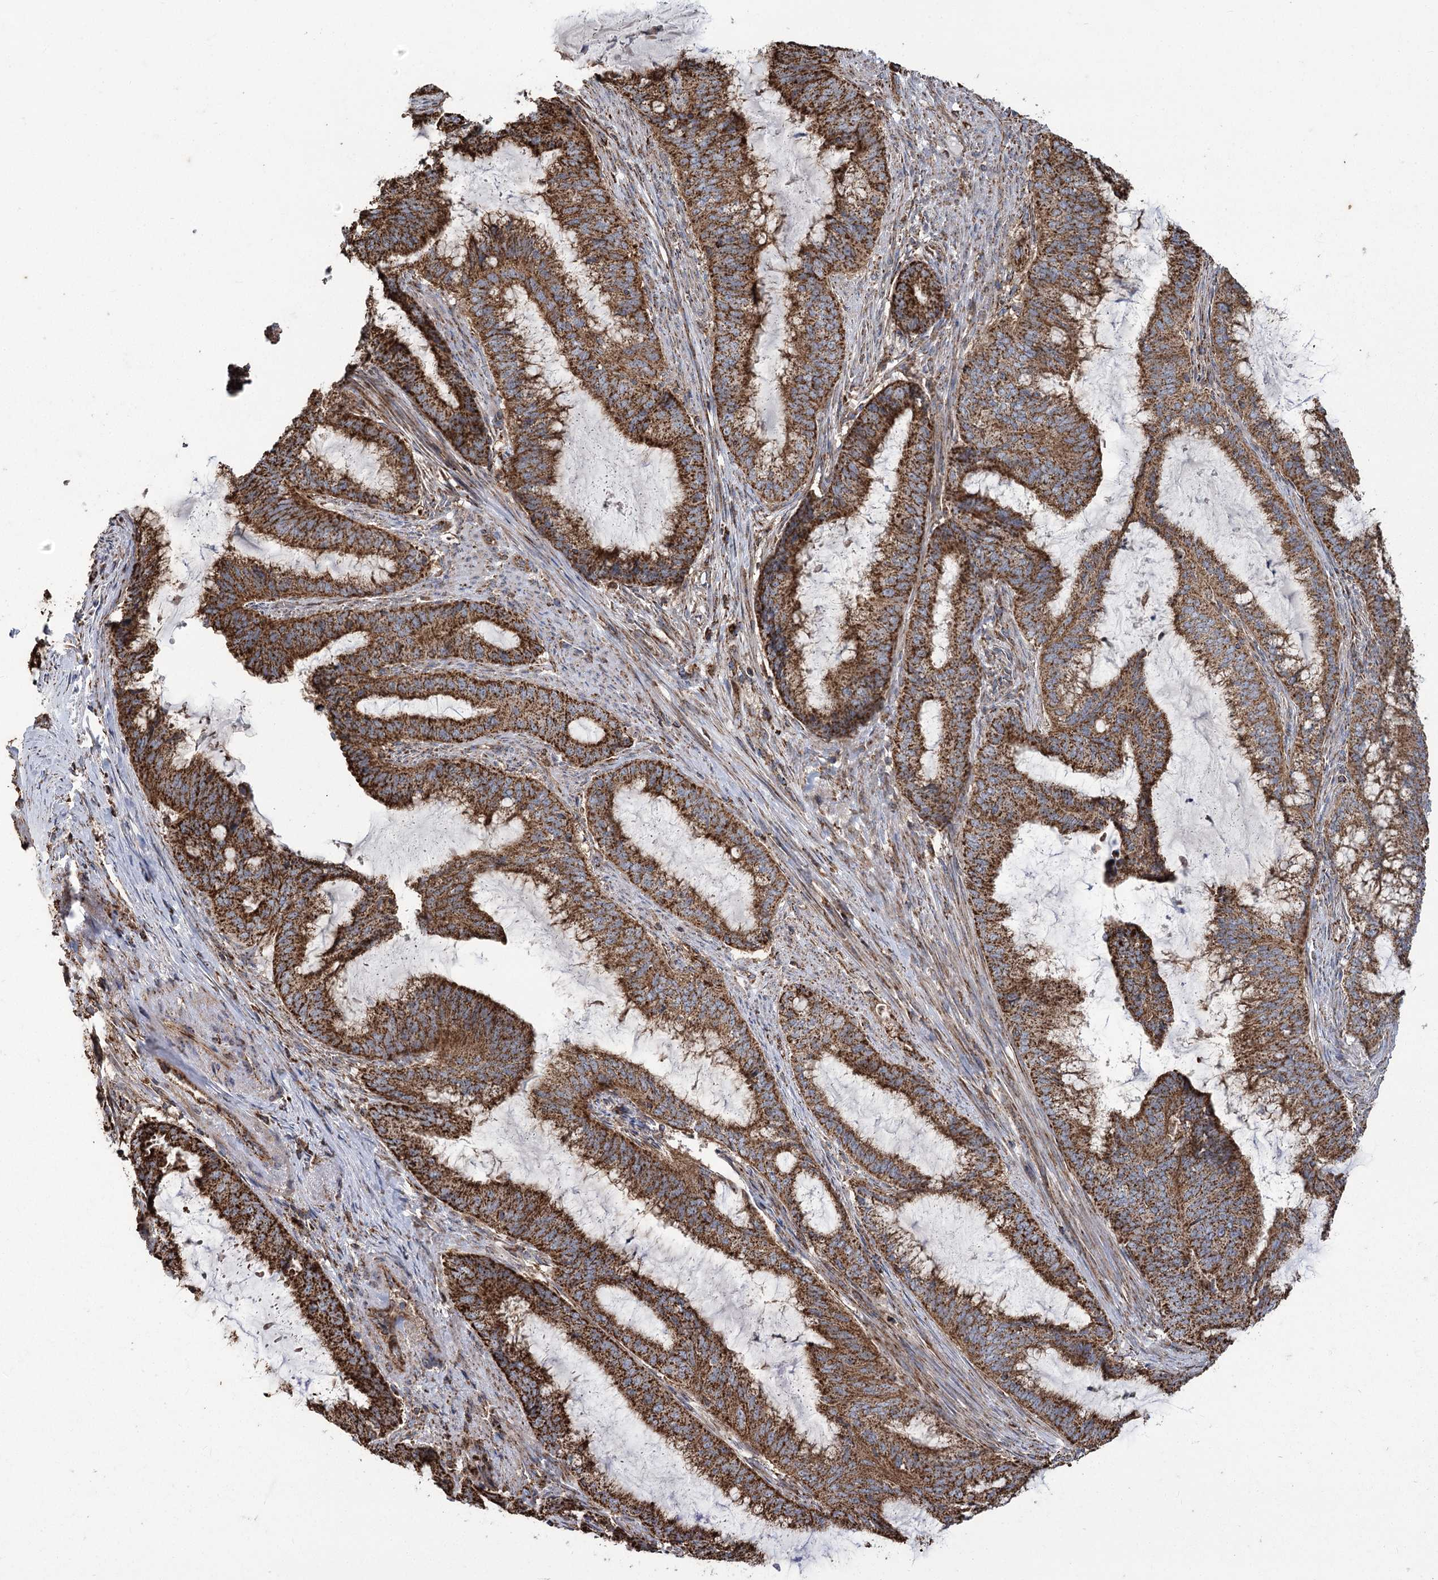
{"staining": {"intensity": "strong", "quantity": ">75%", "location": "cytoplasmic/membranous"}, "tissue": "endometrial cancer", "cell_type": "Tumor cells", "image_type": "cancer", "snomed": [{"axis": "morphology", "description": "Adenocarcinoma, NOS"}, {"axis": "topography", "description": "Endometrium"}], "caption": "IHC photomicrograph of neoplastic tissue: endometrial adenocarcinoma stained using immunohistochemistry reveals high levels of strong protein expression localized specifically in the cytoplasmic/membranous of tumor cells, appearing as a cytoplasmic/membranous brown color.", "gene": "CARD19", "patient": {"sex": "female", "age": 51}}